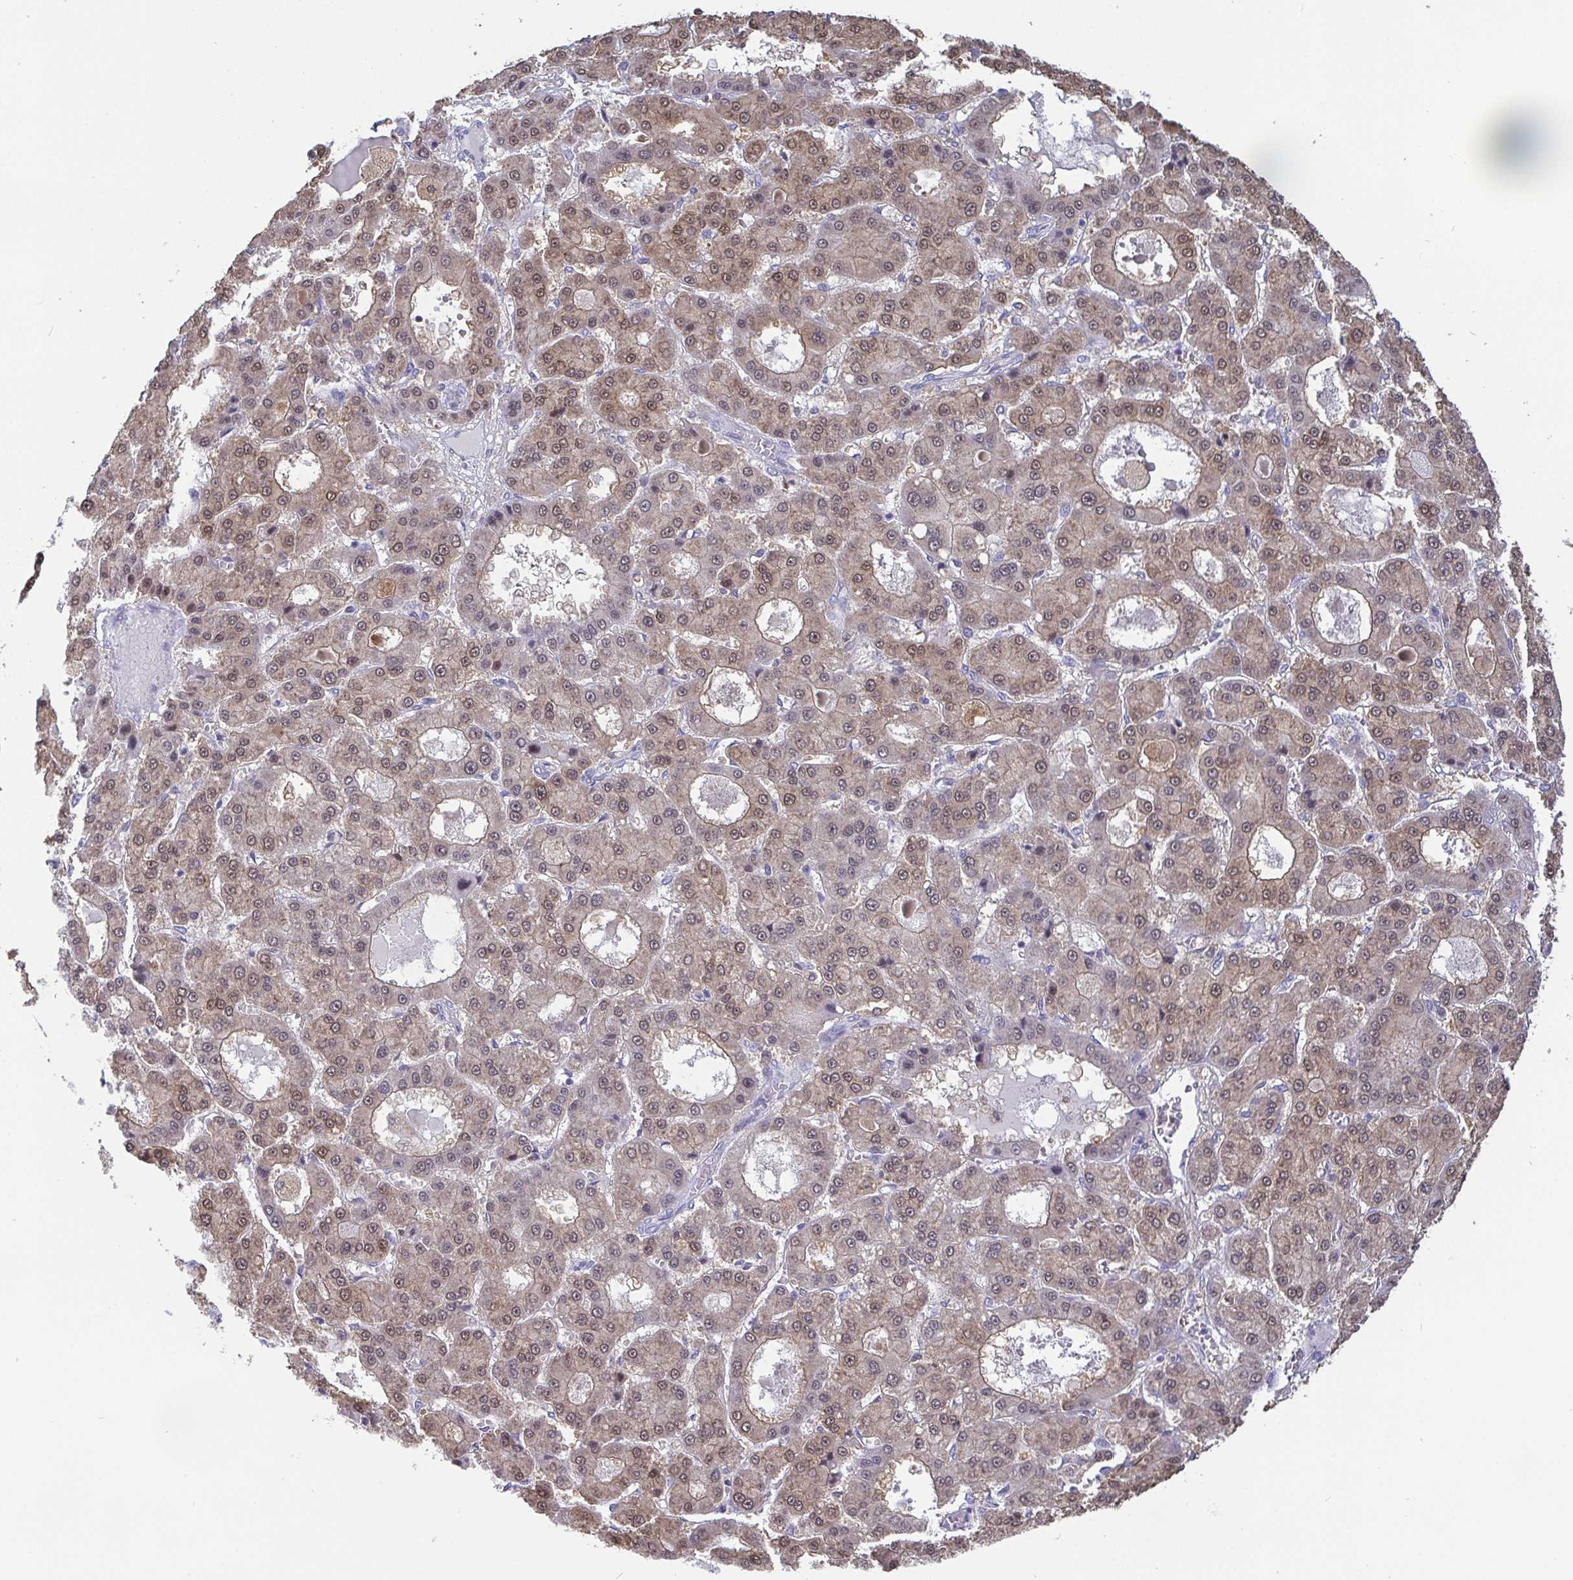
{"staining": {"intensity": "weak", "quantity": ">75%", "location": "cytoplasmic/membranous,nuclear"}, "tissue": "liver cancer", "cell_type": "Tumor cells", "image_type": "cancer", "snomed": [{"axis": "morphology", "description": "Carcinoma, Hepatocellular, NOS"}, {"axis": "topography", "description": "Liver"}], "caption": "A micrograph of human liver cancer (hepatocellular carcinoma) stained for a protein exhibits weak cytoplasmic/membranous and nuclear brown staining in tumor cells.", "gene": "IDH1", "patient": {"sex": "male", "age": 70}}